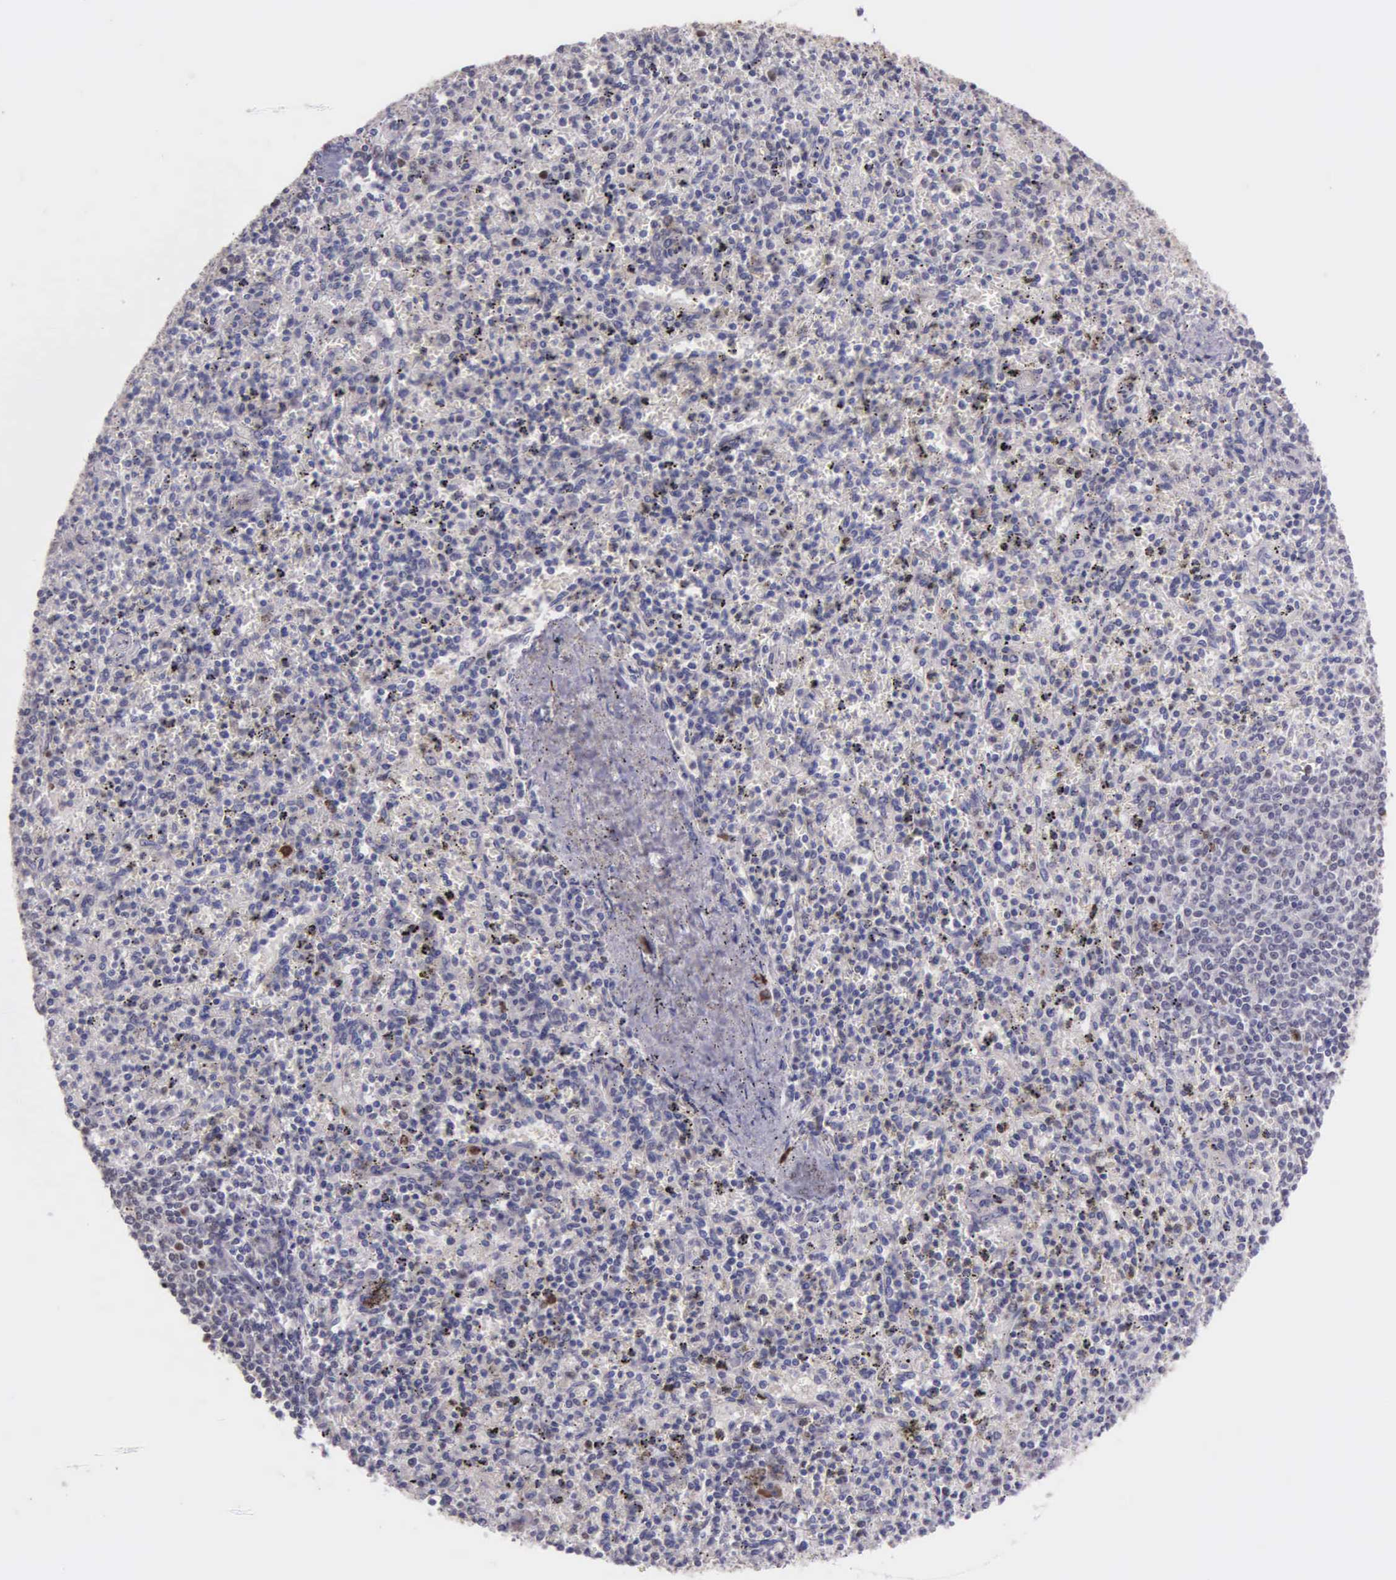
{"staining": {"intensity": "moderate", "quantity": "<25%", "location": "nuclear"}, "tissue": "spleen", "cell_type": "Cells in red pulp", "image_type": "normal", "snomed": [{"axis": "morphology", "description": "Normal tissue, NOS"}, {"axis": "topography", "description": "Spleen"}], "caption": "An immunohistochemistry micrograph of benign tissue is shown. Protein staining in brown shows moderate nuclear positivity in spleen within cells in red pulp. (DAB IHC with brightfield microscopy, high magnification).", "gene": "MCM5", "patient": {"sex": "male", "age": 72}}